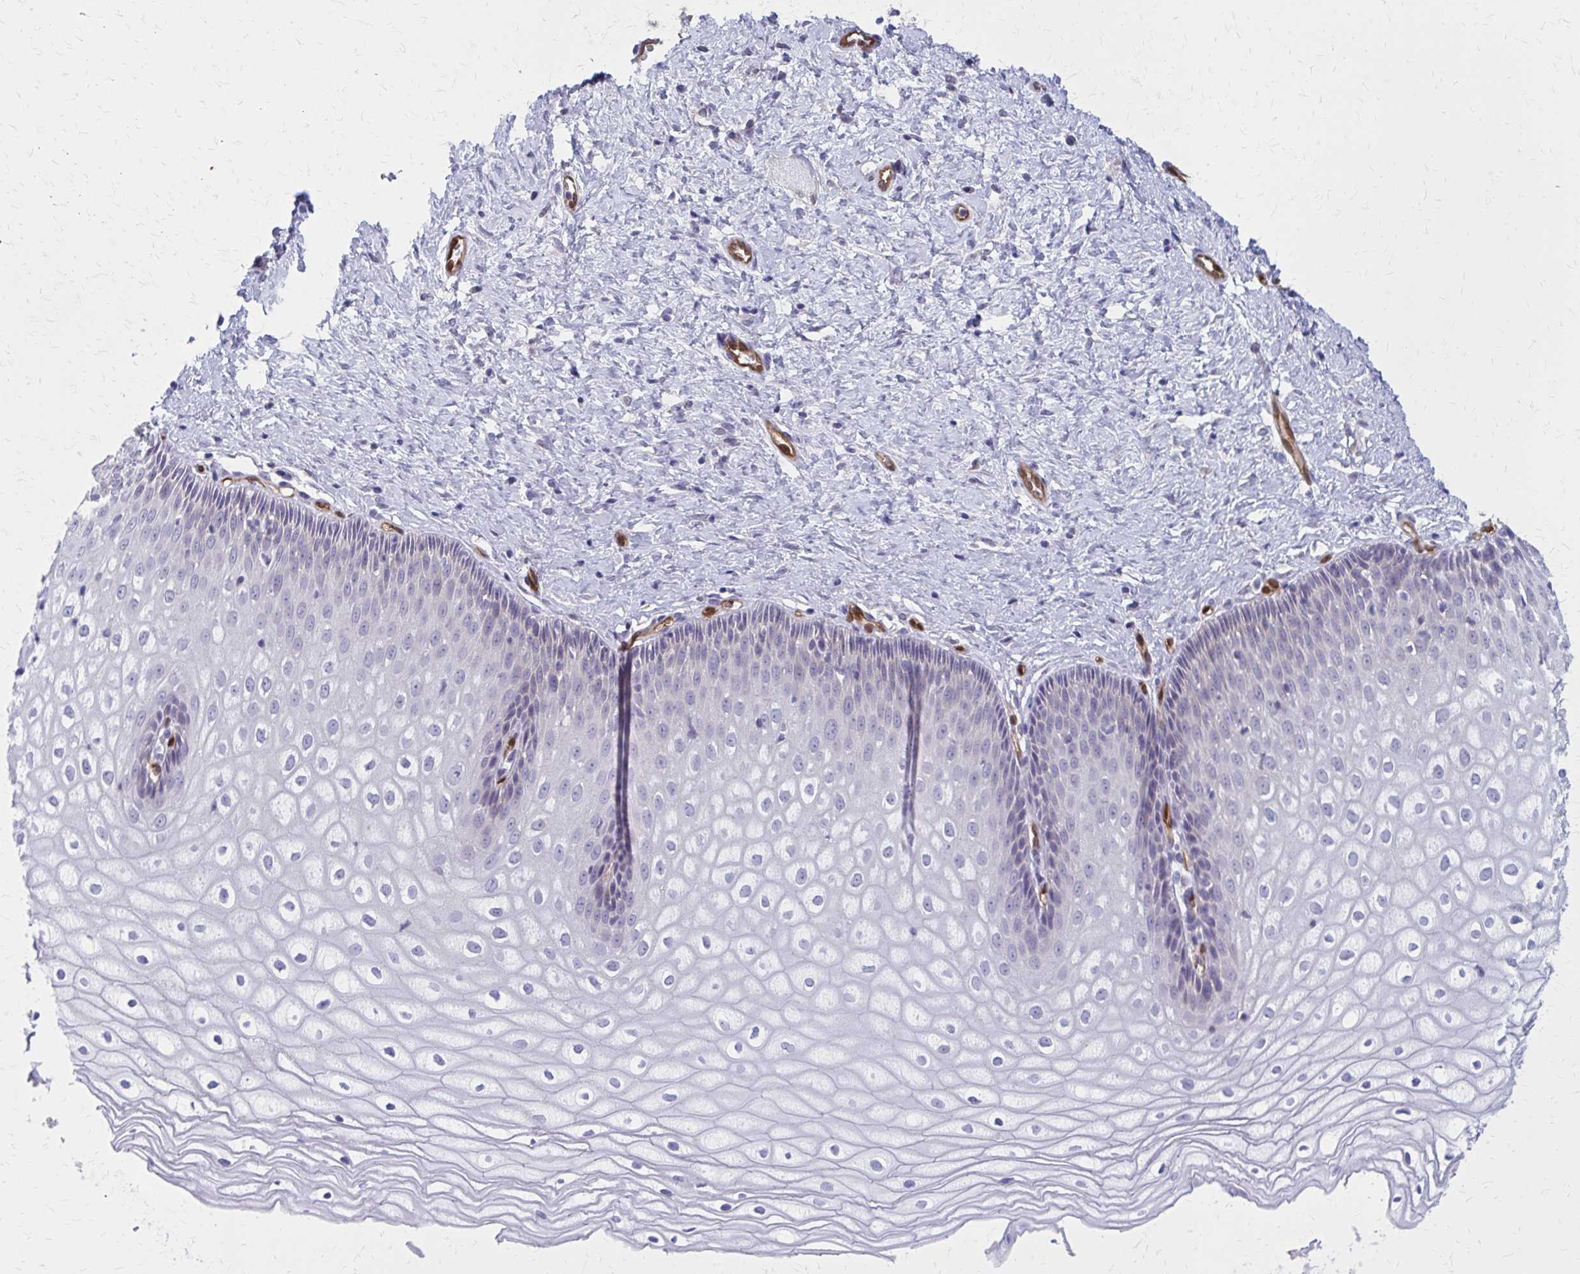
{"staining": {"intensity": "negative", "quantity": "none", "location": "none"}, "tissue": "cervix", "cell_type": "Glandular cells", "image_type": "normal", "snomed": [{"axis": "morphology", "description": "Normal tissue, NOS"}, {"axis": "topography", "description": "Cervix"}], "caption": "Protein analysis of unremarkable cervix shows no significant positivity in glandular cells. The staining is performed using DAB (3,3'-diaminobenzidine) brown chromogen with nuclei counter-stained in using hematoxylin.", "gene": "CLIC2", "patient": {"sex": "female", "age": 36}}